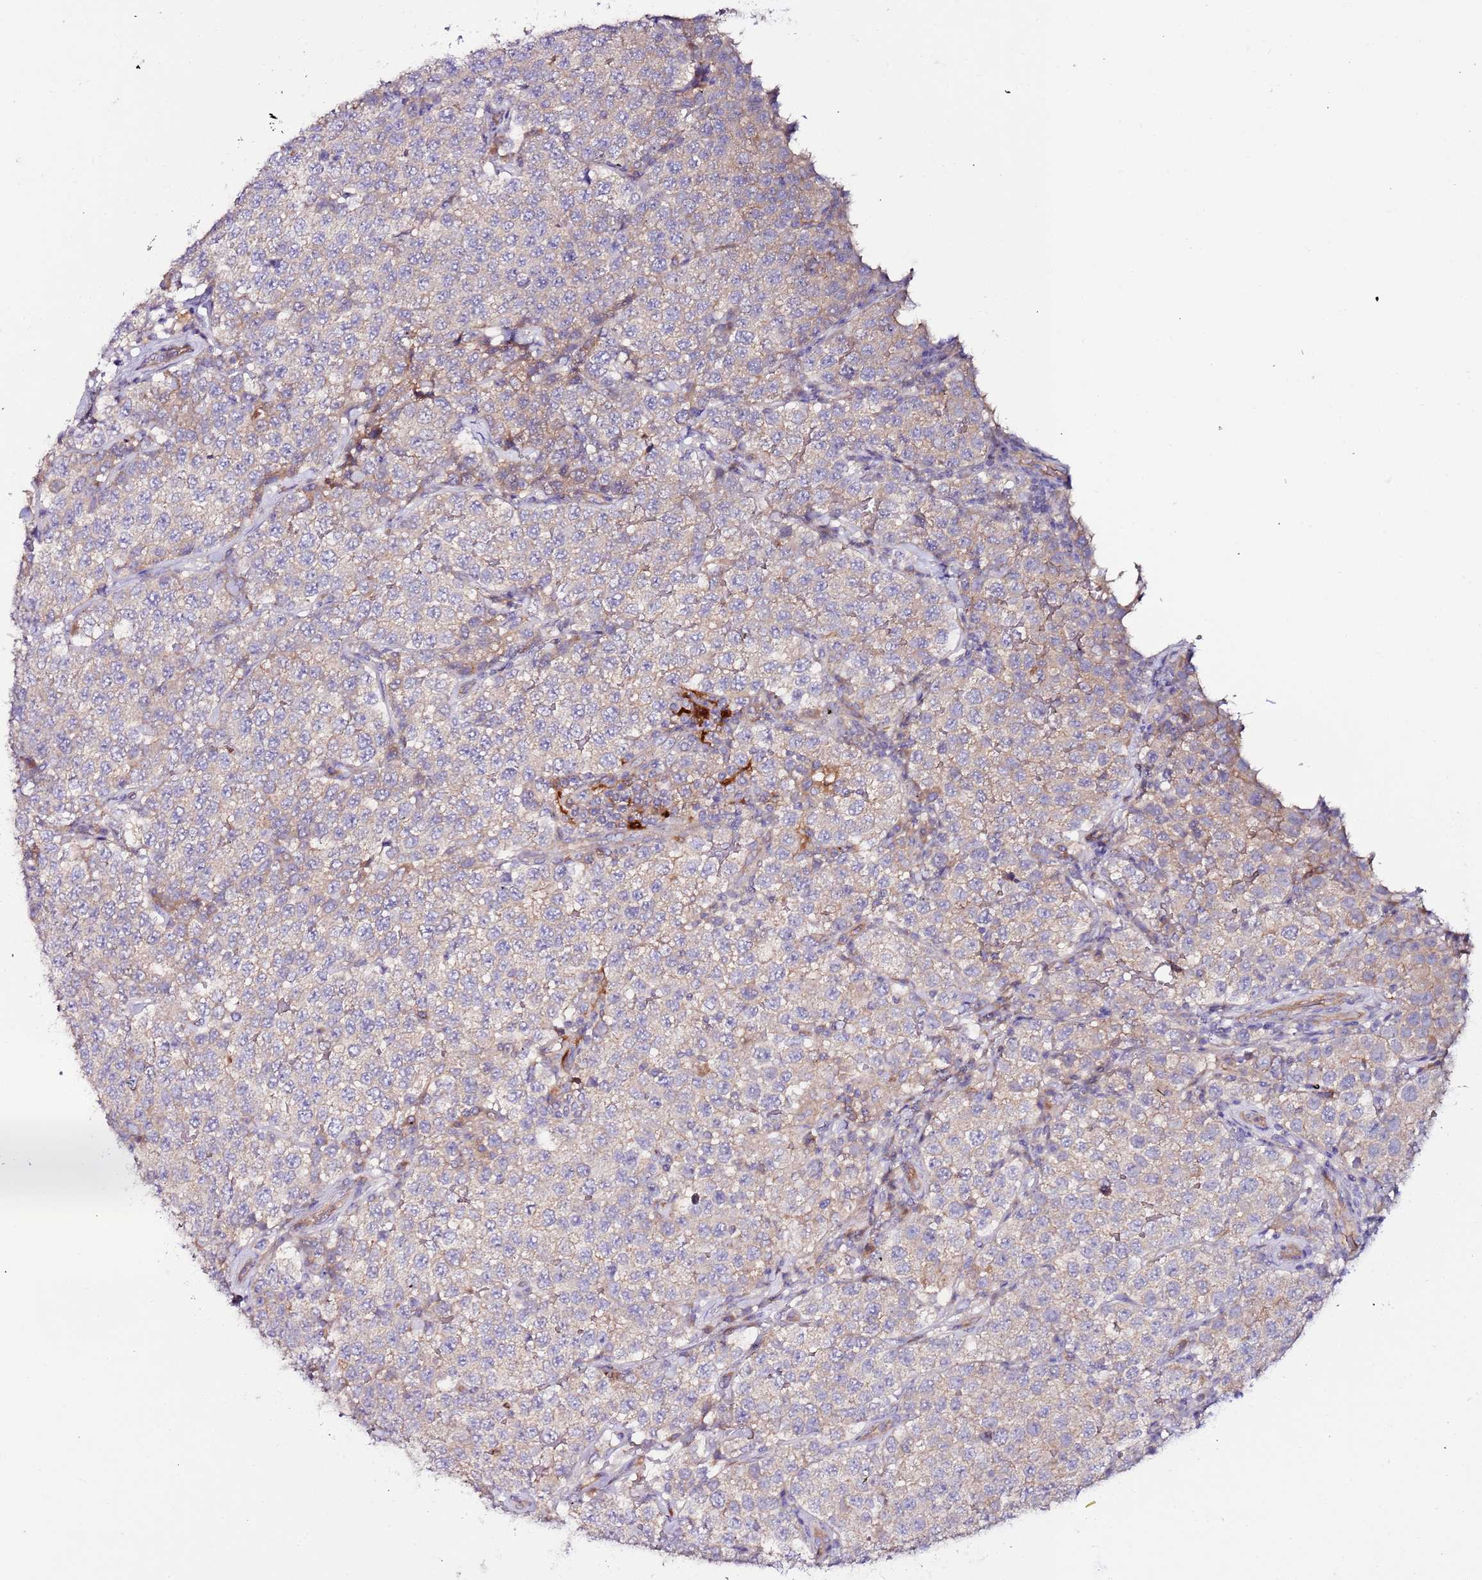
{"staining": {"intensity": "negative", "quantity": "none", "location": "none"}, "tissue": "testis cancer", "cell_type": "Tumor cells", "image_type": "cancer", "snomed": [{"axis": "morphology", "description": "Seminoma, NOS"}, {"axis": "topography", "description": "Testis"}], "caption": "This is a photomicrograph of IHC staining of testis seminoma, which shows no positivity in tumor cells.", "gene": "FLVCR1", "patient": {"sex": "male", "age": 34}}